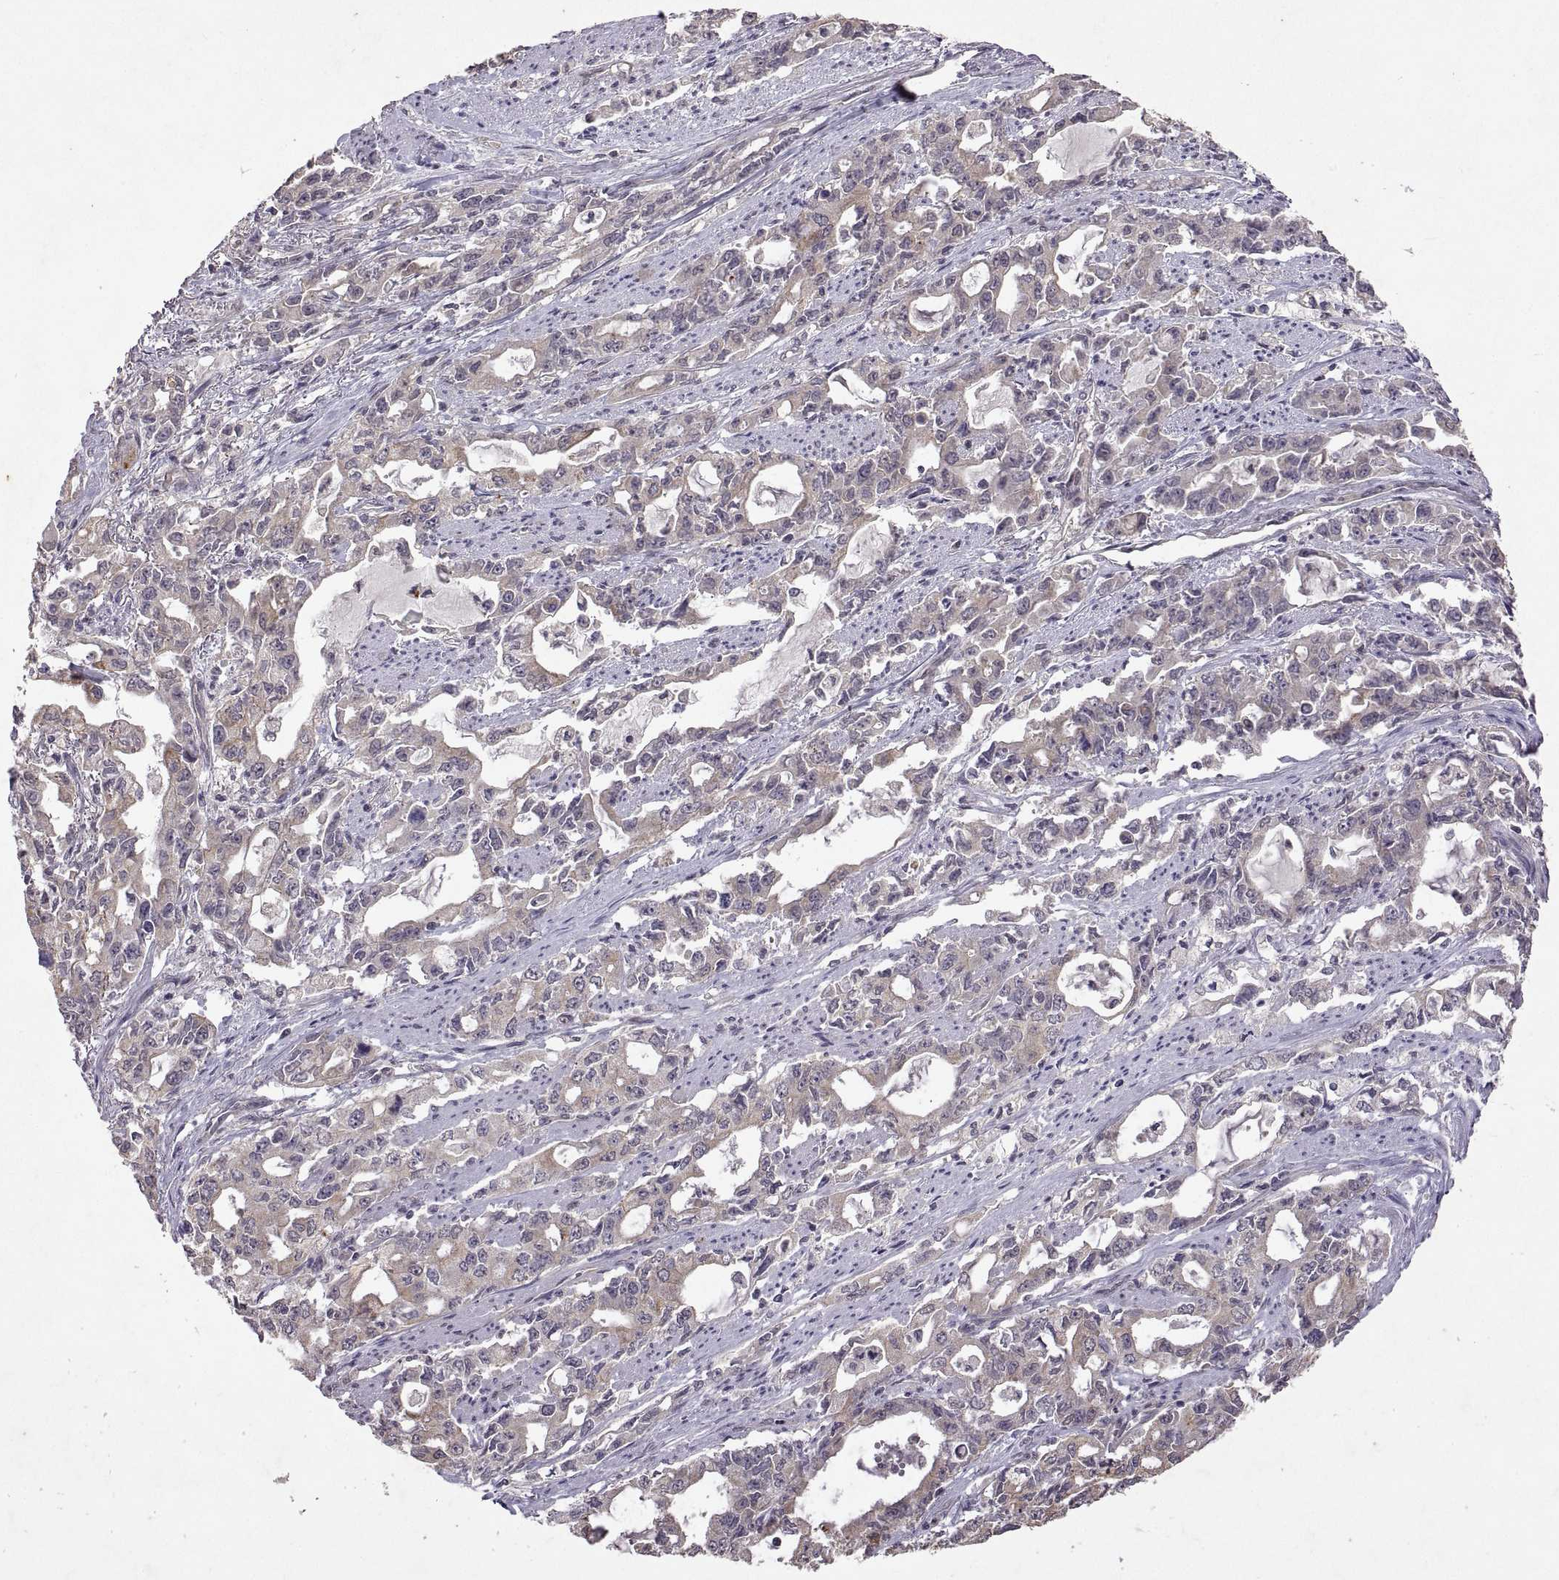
{"staining": {"intensity": "weak", "quantity": ">75%", "location": "cytoplasmic/membranous"}, "tissue": "stomach cancer", "cell_type": "Tumor cells", "image_type": "cancer", "snomed": [{"axis": "morphology", "description": "Adenocarcinoma, NOS"}, {"axis": "topography", "description": "Stomach, upper"}], "caption": "Protein analysis of stomach cancer tissue displays weak cytoplasmic/membranous staining in approximately >75% of tumor cells.", "gene": "LAMA1", "patient": {"sex": "male", "age": 85}}